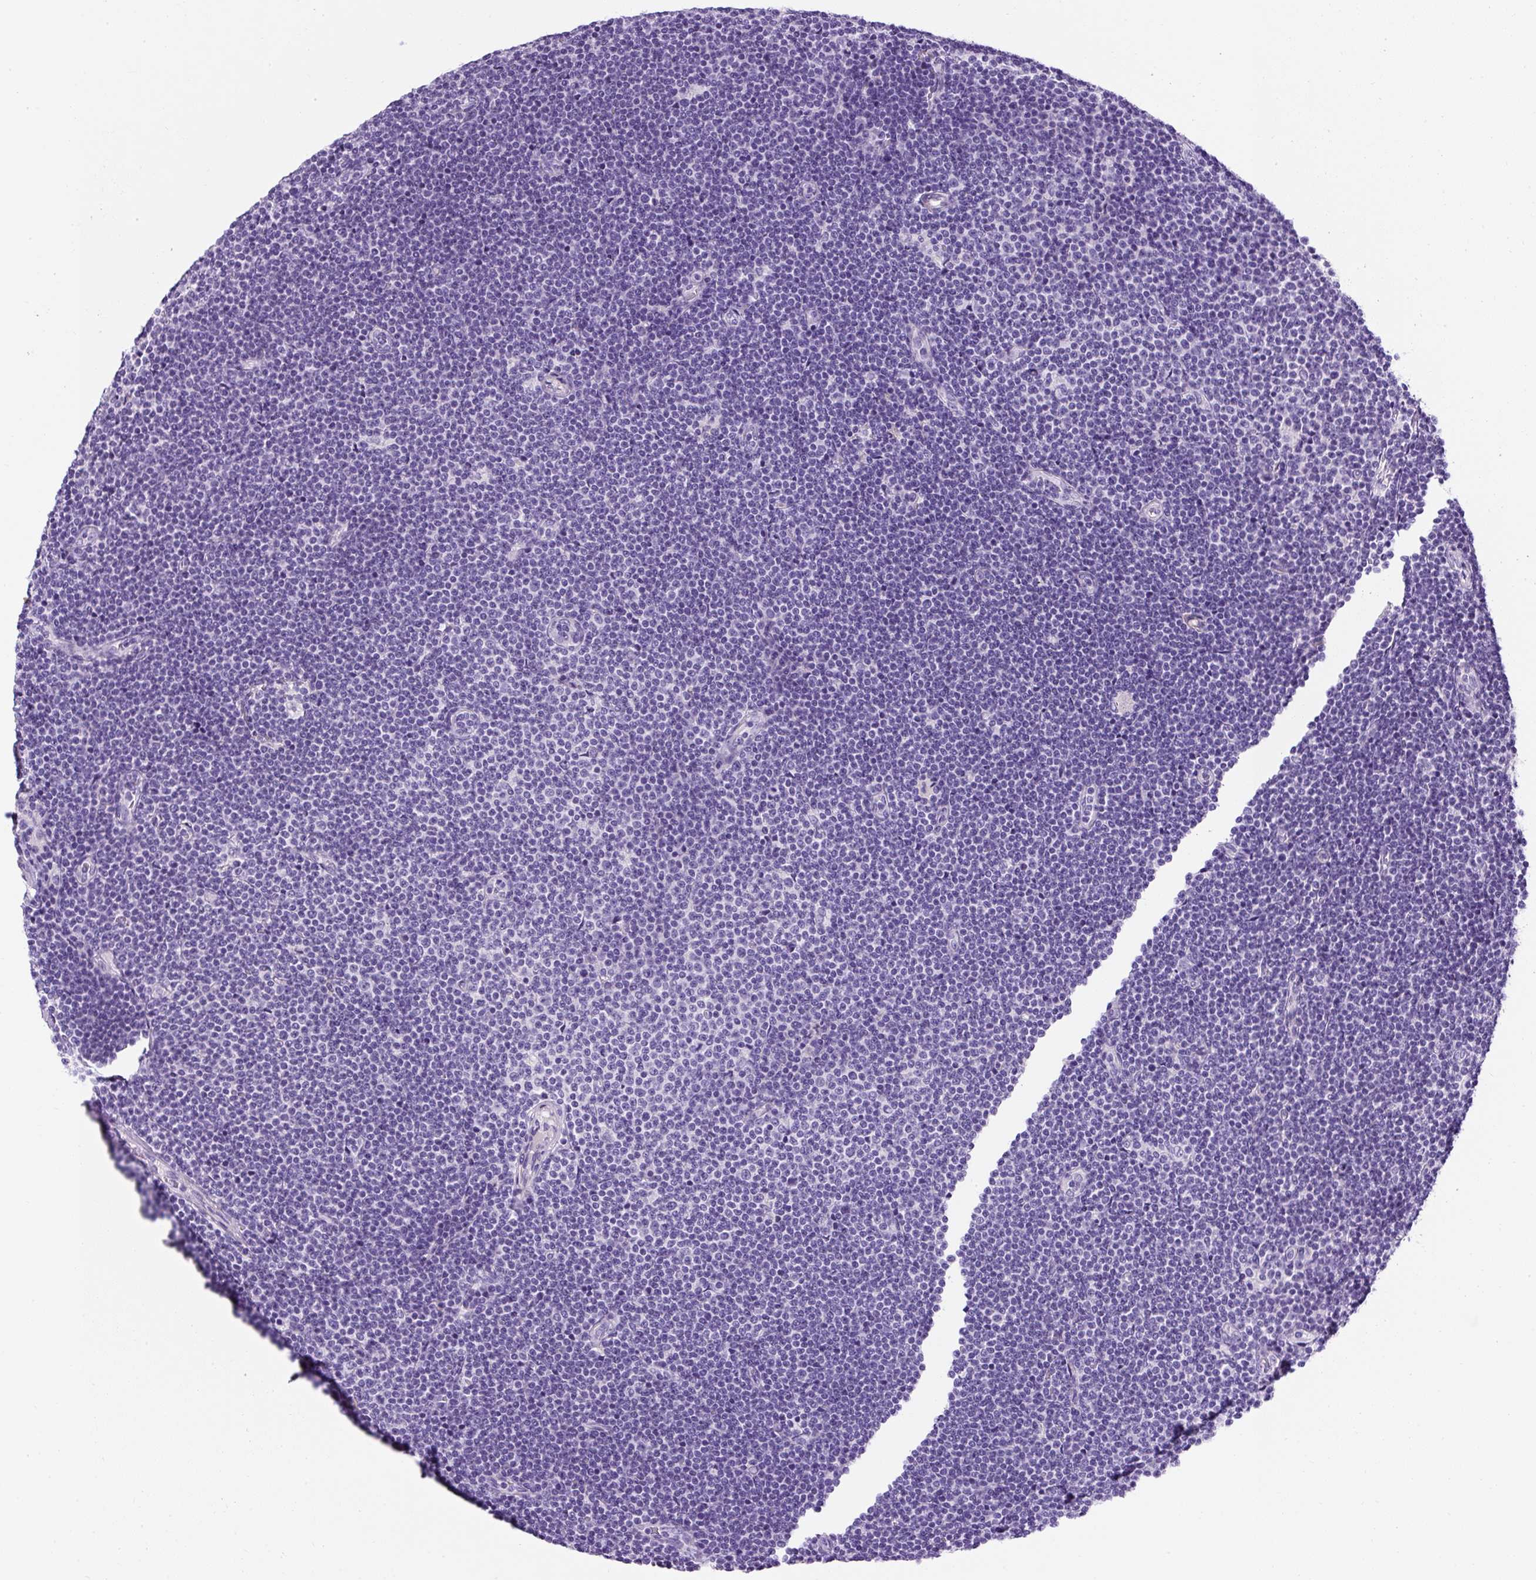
{"staining": {"intensity": "negative", "quantity": "none", "location": "none"}, "tissue": "lymphoma", "cell_type": "Tumor cells", "image_type": "cancer", "snomed": [{"axis": "morphology", "description": "Malignant lymphoma, non-Hodgkin's type, Low grade"}, {"axis": "topography", "description": "Lymph node"}], "caption": "Tumor cells show no significant expression in lymphoma.", "gene": "C2CD4C", "patient": {"sex": "male", "age": 48}}